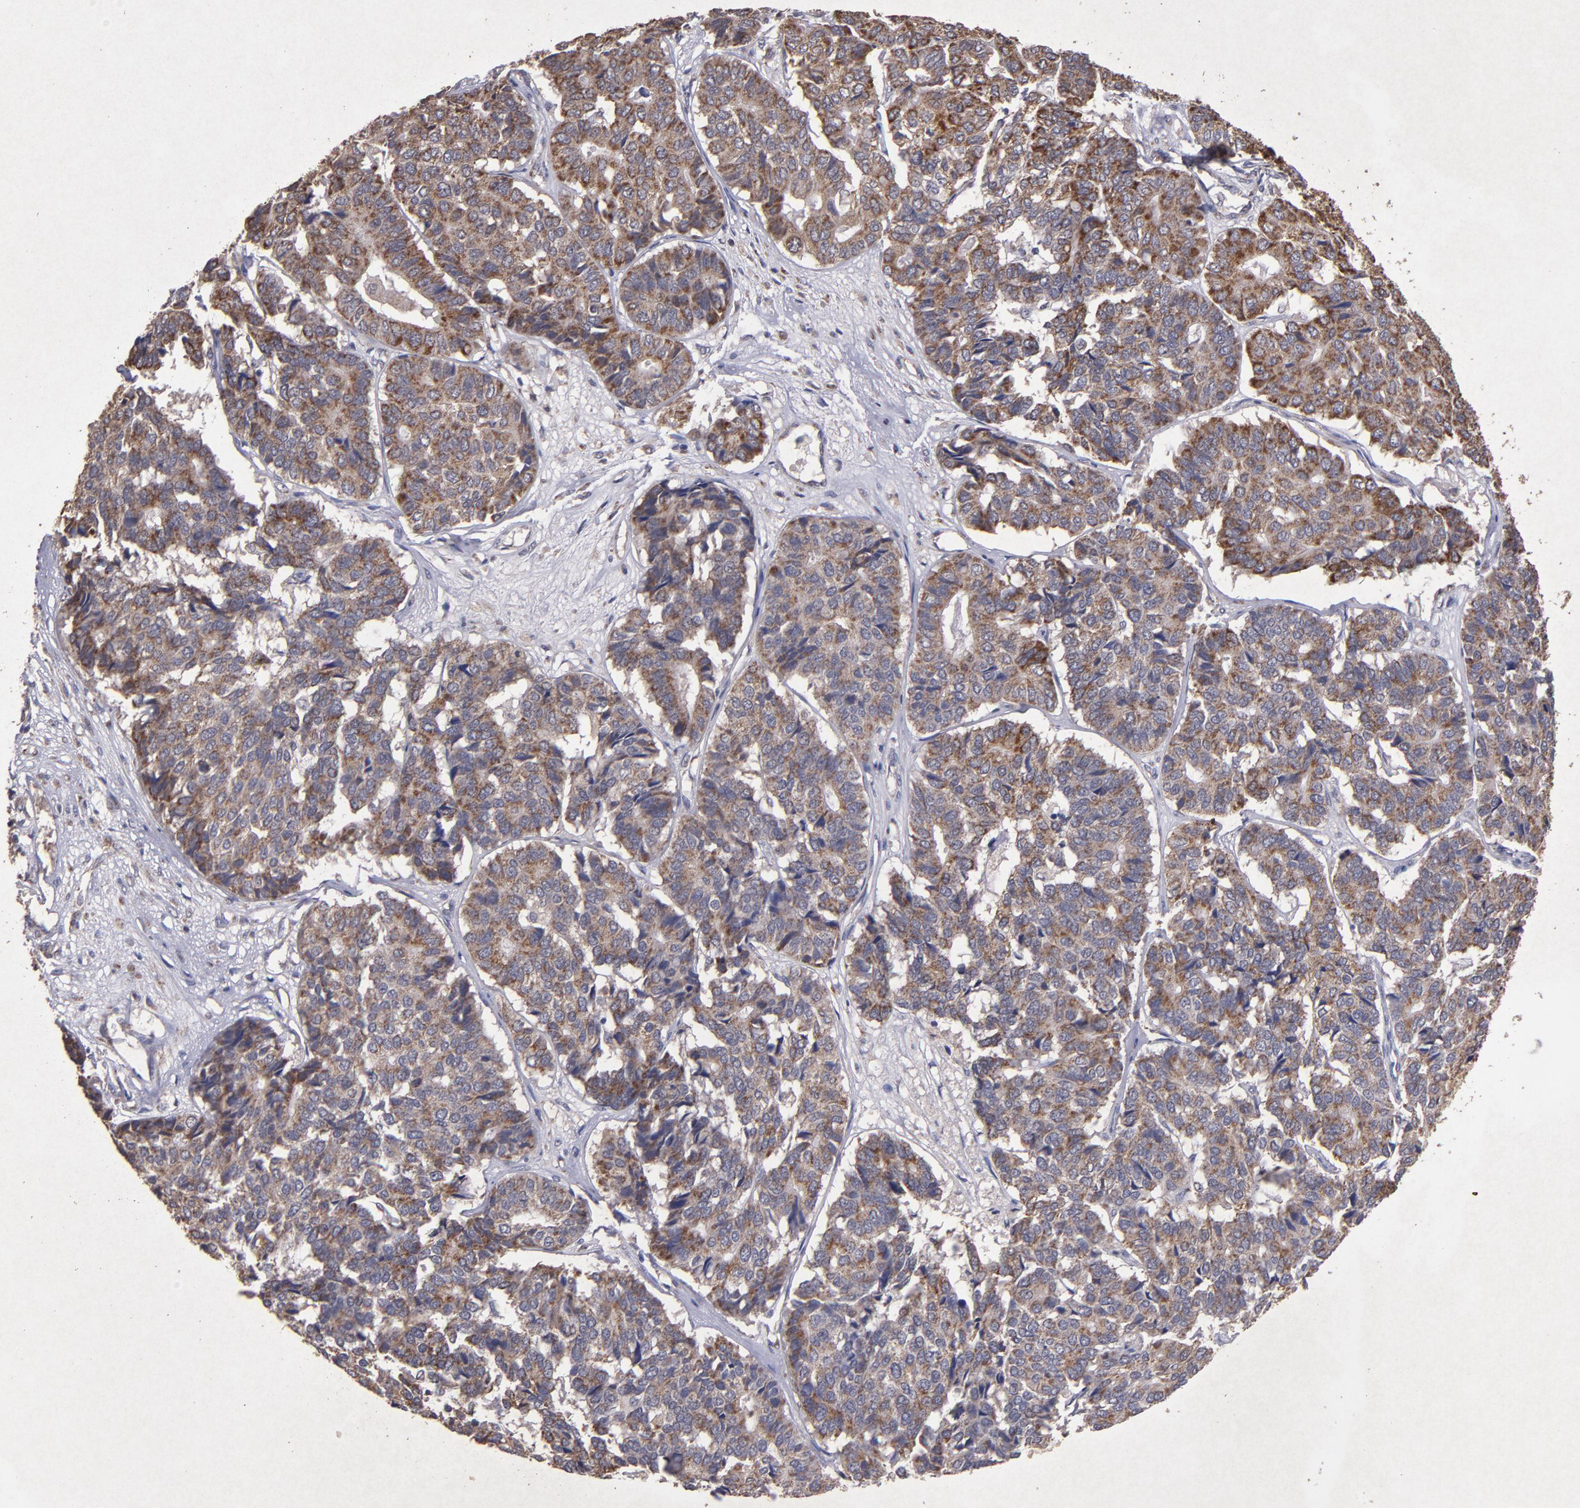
{"staining": {"intensity": "weak", "quantity": ">75%", "location": "cytoplasmic/membranous"}, "tissue": "pancreatic cancer", "cell_type": "Tumor cells", "image_type": "cancer", "snomed": [{"axis": "morphology", "description": "Adenocarcinoma, NOS"}, {"axis": "topography", "description": "Pancreas"}], "caption": "IHC histopathology image of neoplastic tissue: pancreatic cancer (adenocarcinoma) stained using IHC demonstrates low levels of weak protein expression localized specifically in the cytoplasmic/membranous of tumor cells, appearing as a cytoplasmic/membranous brown color.", "gene": "TIMM9", "patient": {"sex": "male", "age": 50}}